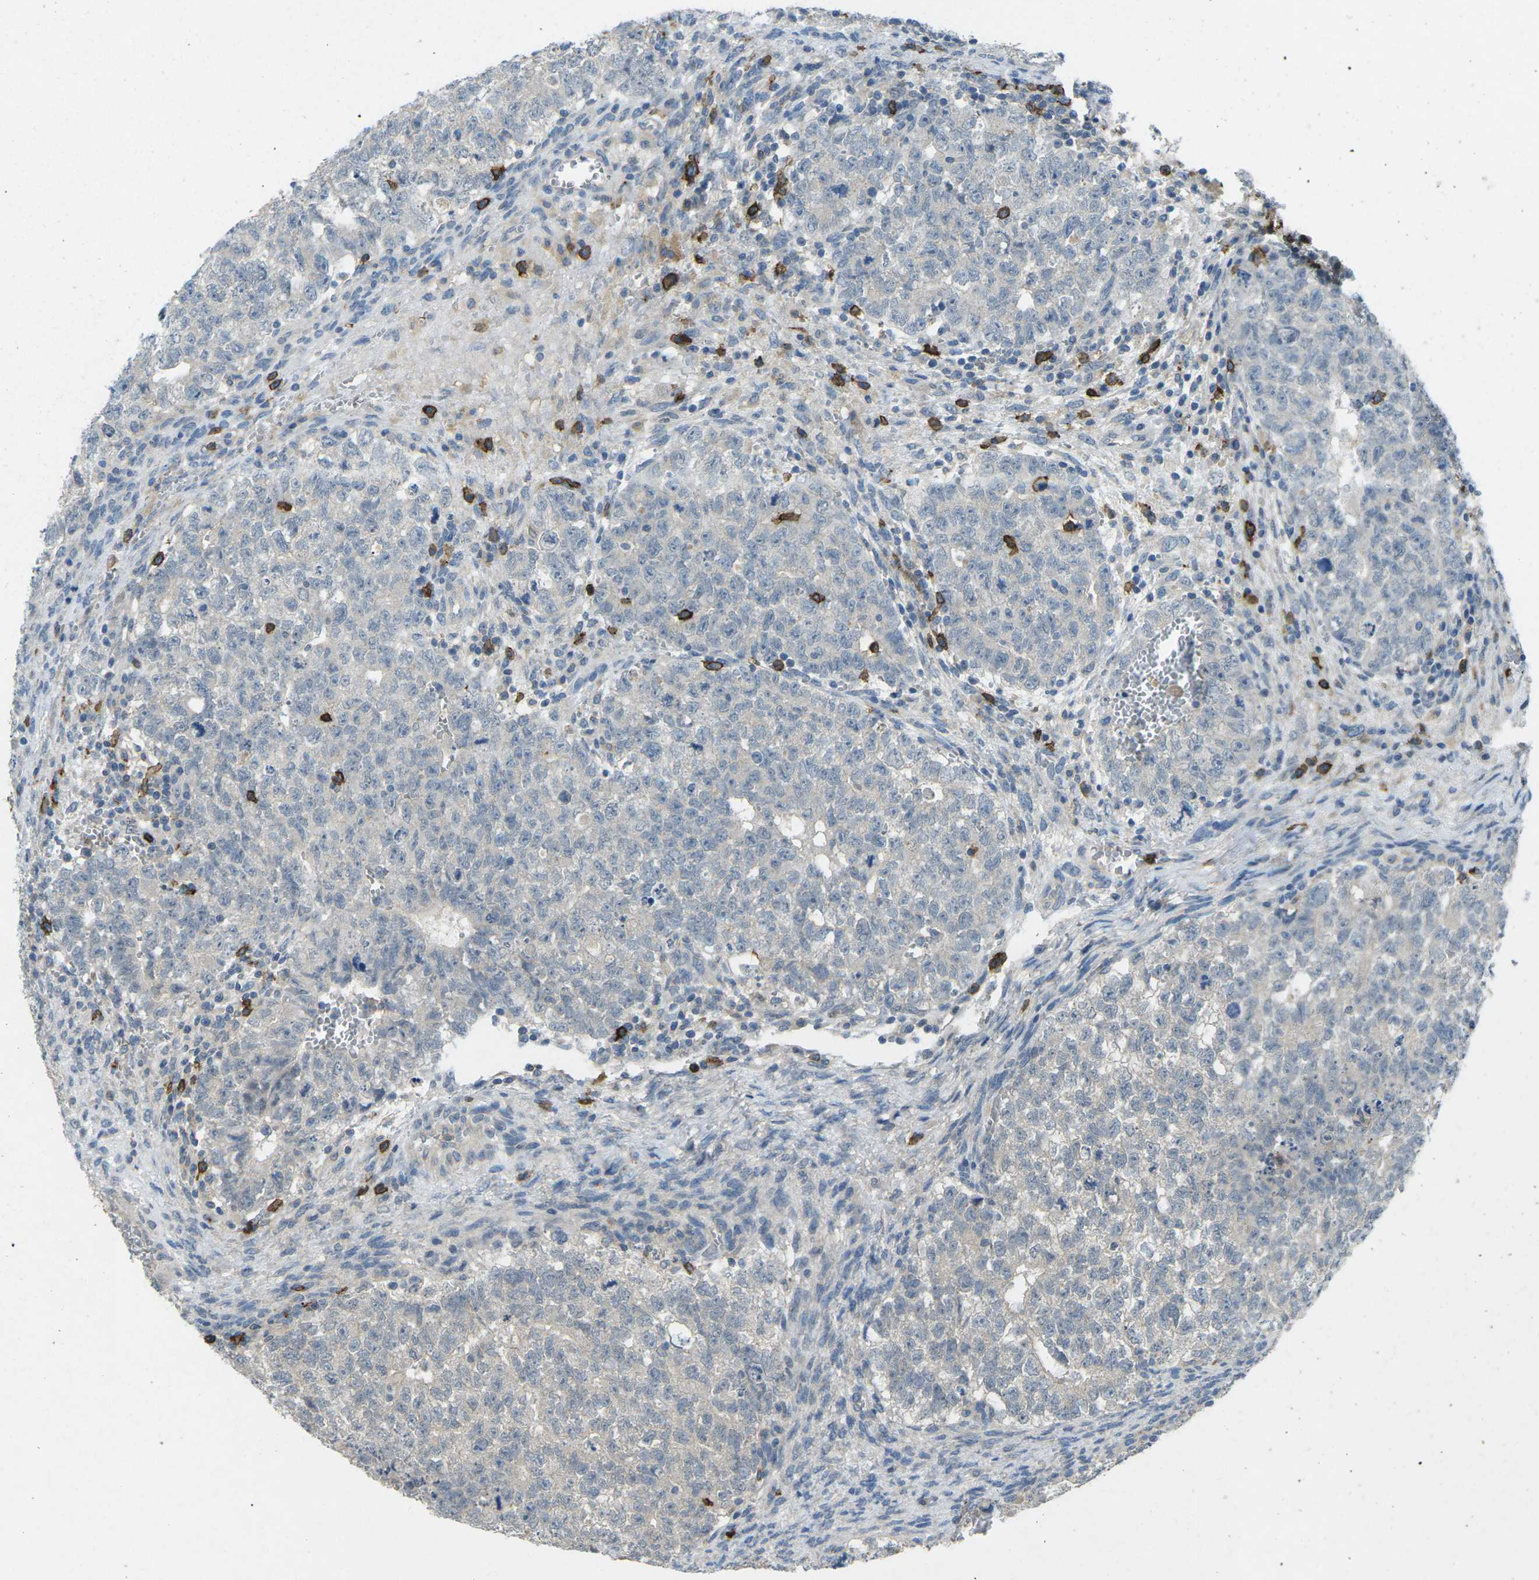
{"staining": {"intensity": "negative", "quantity": "none", "location": "none"}, "tissue": "testis cancer", "cell_type": "Tumor cells", "image_type": "cancer", "snomed": [{"axis": "morphology", "description": "Seminoma, NOS"}, {"axis": "morphology", "description": "Carcinoma, Embryonal, NOS"}, {"axis": "topography", "description": "Testis"}], "caption": "Human testis cancer (seminoma) stained for a protein using immunohistochemistry (IHC) demonstrates no positivity in tumor cells.", "gene": "CD19", "patient": {"sex": "male", "age": 38}}